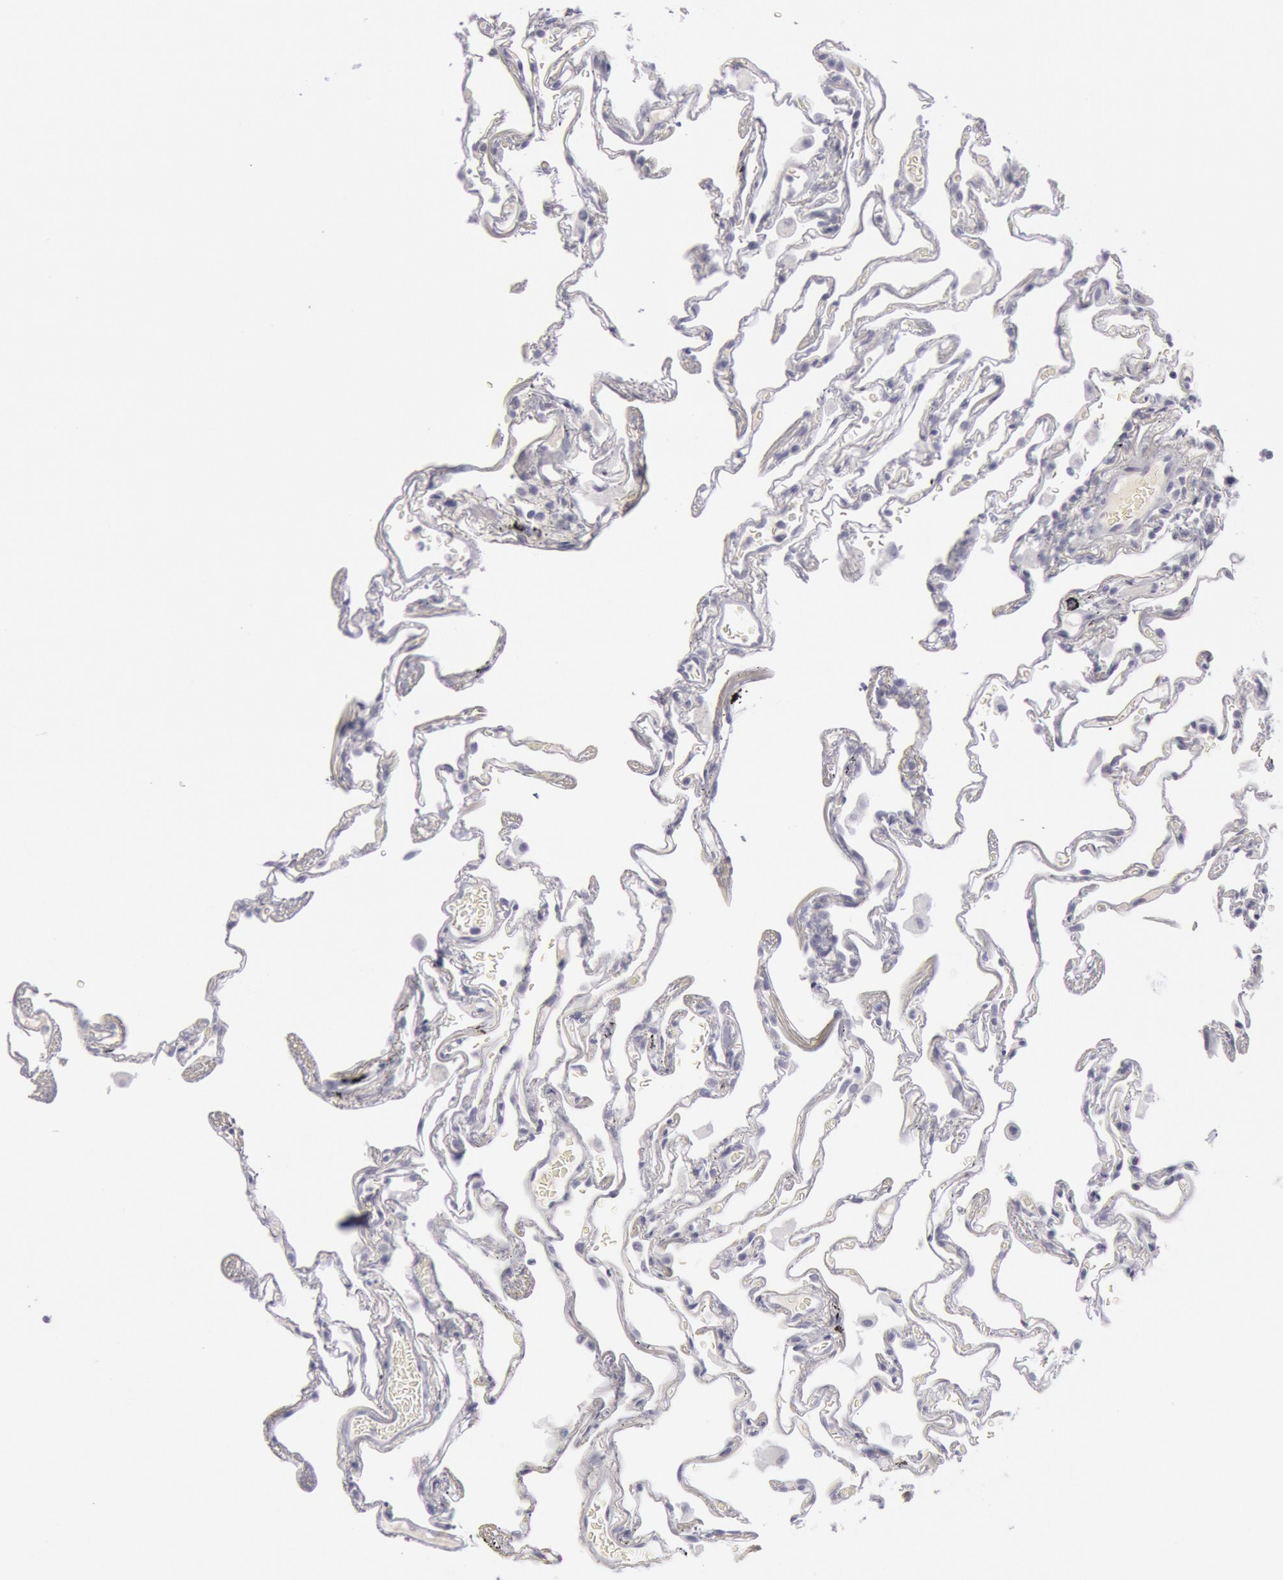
{"staining": {"intensity": "negative", "quantity": "none", "location": "none"}, "tissue": "lung", "cell_type": "Alveolar cells", "image_type": "normal", "snomed": [{"axis": "morphology", "description": "Normal tissue, NOS"}, {"axis": "morphology", "description": "Inflammation, NOS"}, {"axis": "topography", "description": "Lung"}], "caption": "Micrograph shows no protein positivity in alveolar cells of benign lung.", "gene": "KRT16", "patient": {"sex": "male", "age": 69}}